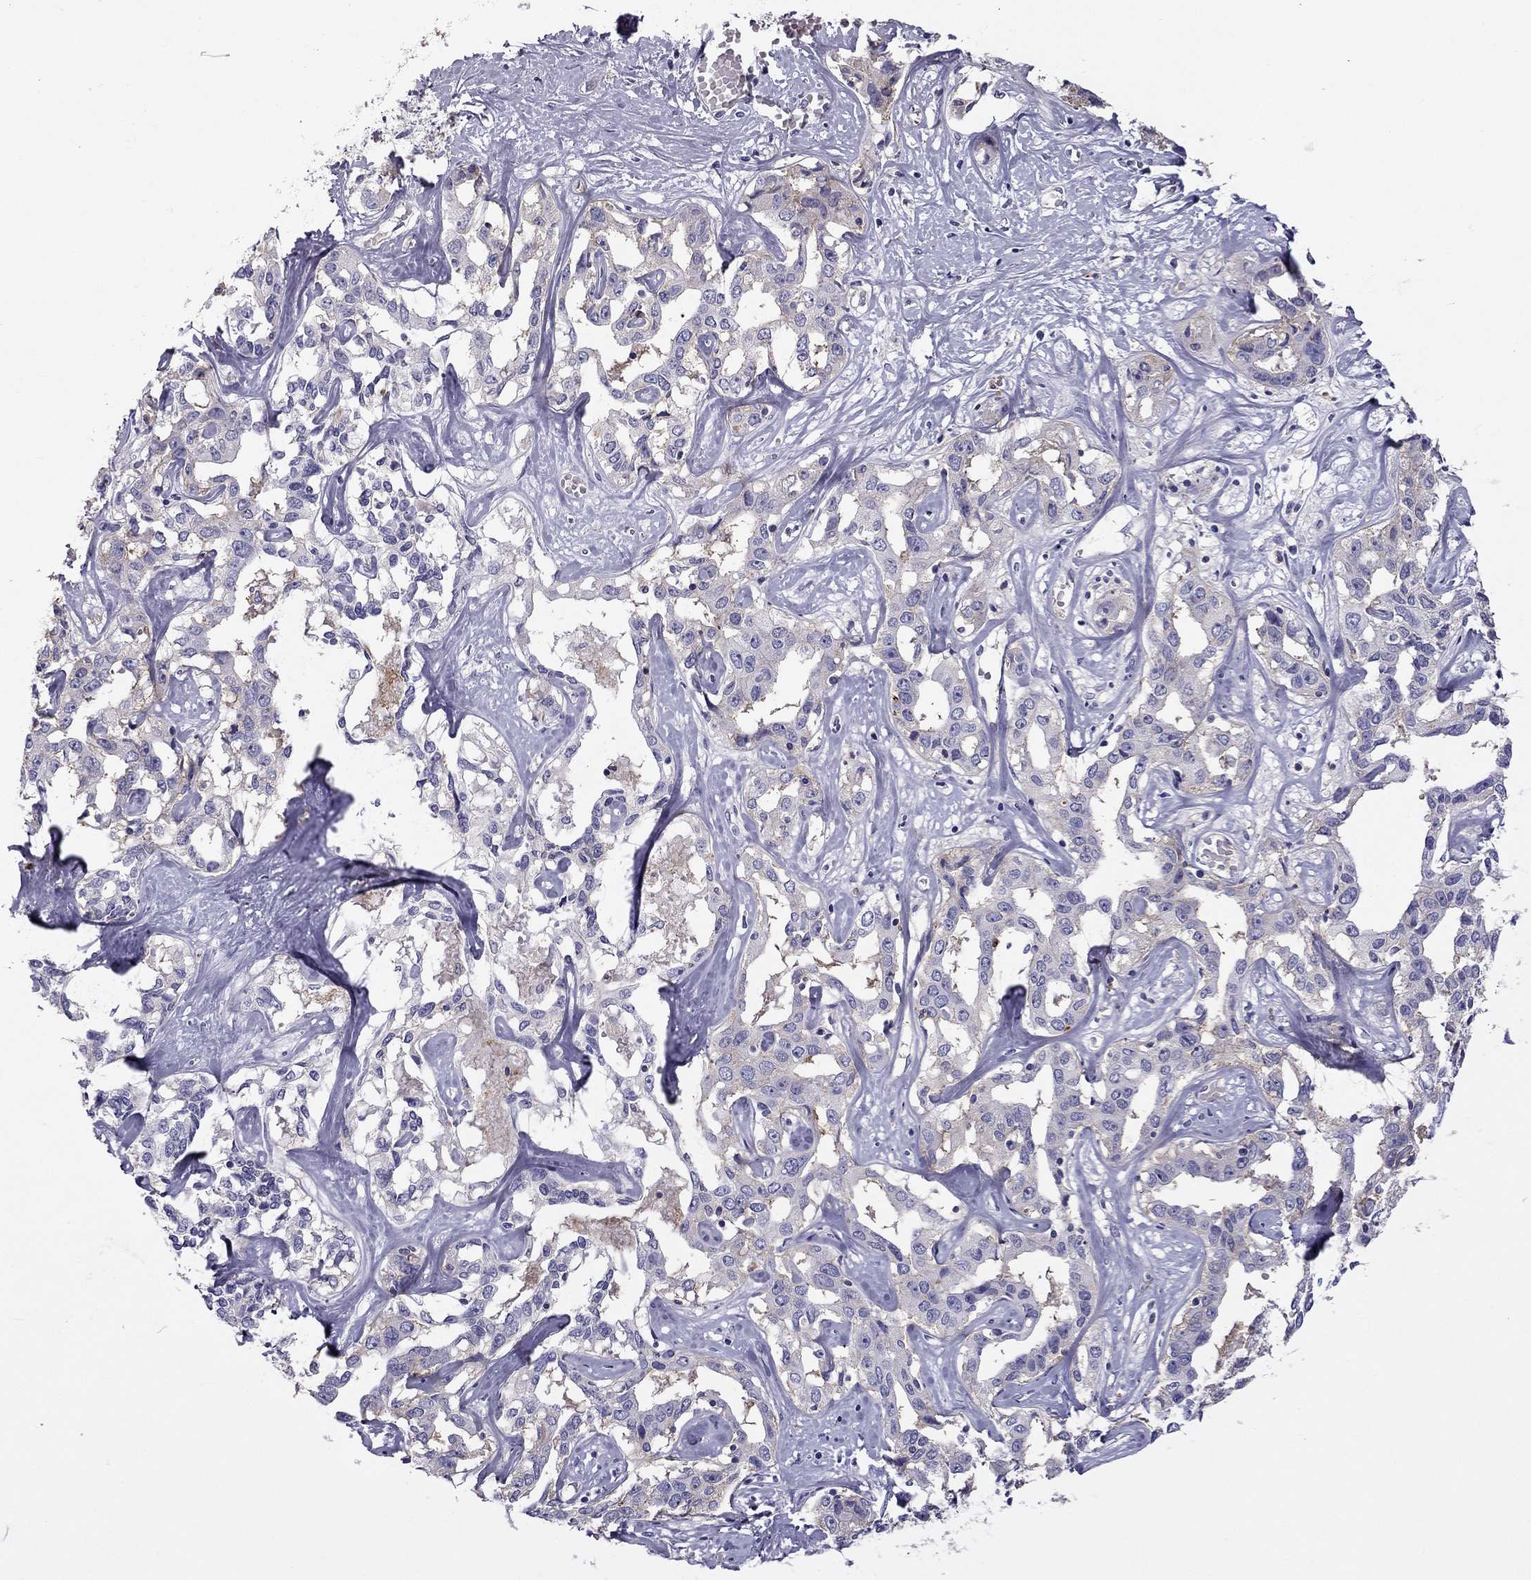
{"staining": {"intensity": "negative", "quantity": "none", "location": "none"}, "tissue": "liver cancer", "cell_type": "Tumor cells", "image_type": "cancer", "snomed": [{"axis": "morphology", "description": "Cholangiocarcinoma"}, {"axis": "topography", "description": "Liver"}], "caption": "Immunohistochemistry (IHC) image of neoplastic tissue: human cholangiocarcinoma (liver) stained with DAB (3,3'-diaminobenzidine) shows no significant protein expression in tumor cells.", "gene": "STOML3", "patient": {"sex": "male", "age": 59}}